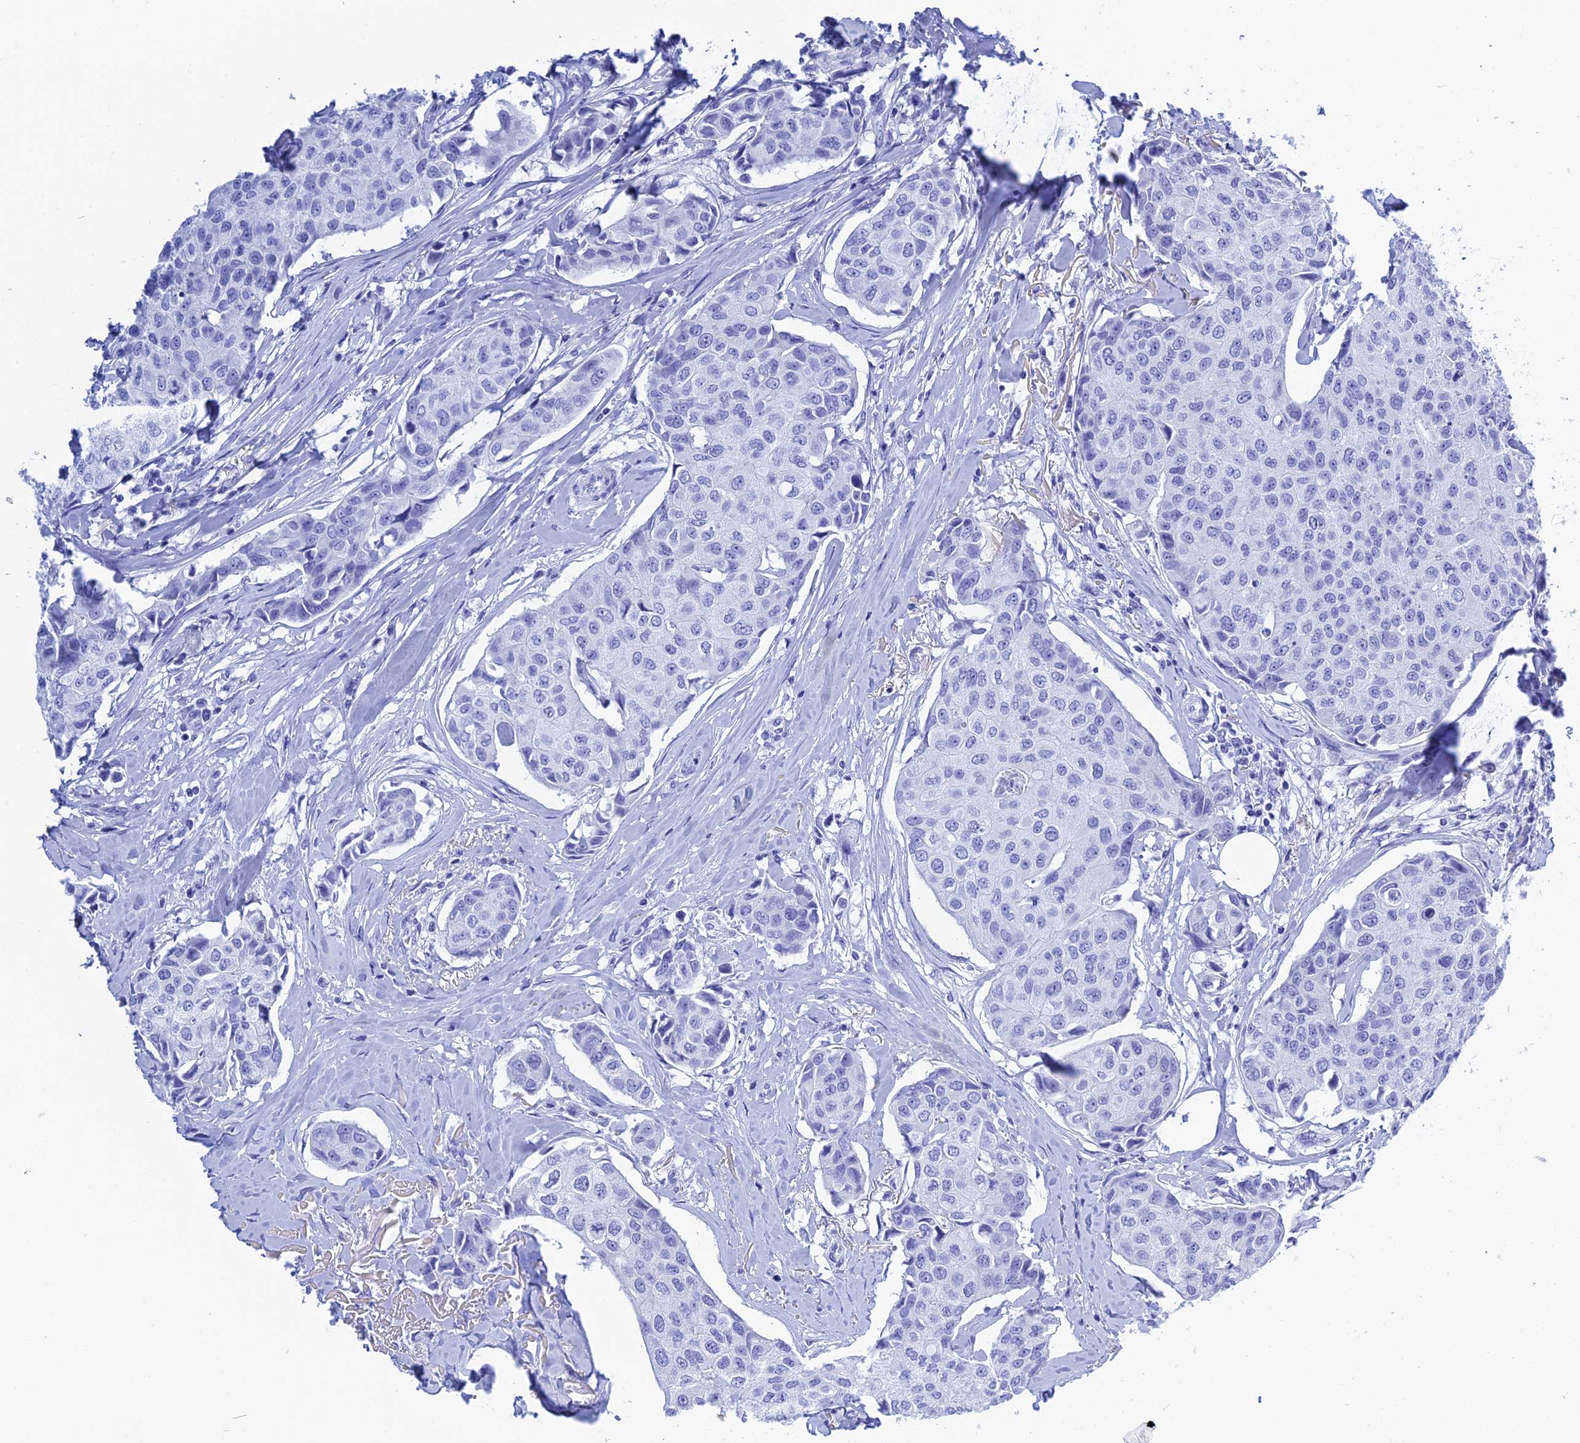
{"staining": {"intensity": "negative", "quantity": "none", "location": "none"}, "tissue": "breast cancer", "cell_type": "Tumor cells", "image_type": "cancer", "snomed": [{"axis": "morphology", "description": "Duct carcinoma"}, {"axis": "topography", "description": "Breast"}], "caption": "Infiltrating ductal carcinoma (breast) was stained to show a protein in brown. There is no significant expression in tumor cells. Brightfield microscopy of IHC stained with DAB (3,3'-diaminobenzidine) (brown) and hematoxylin (blue), captured at high magnification.", "gene": "TEX101", "patient": {"sex": "female", "age": 80}}